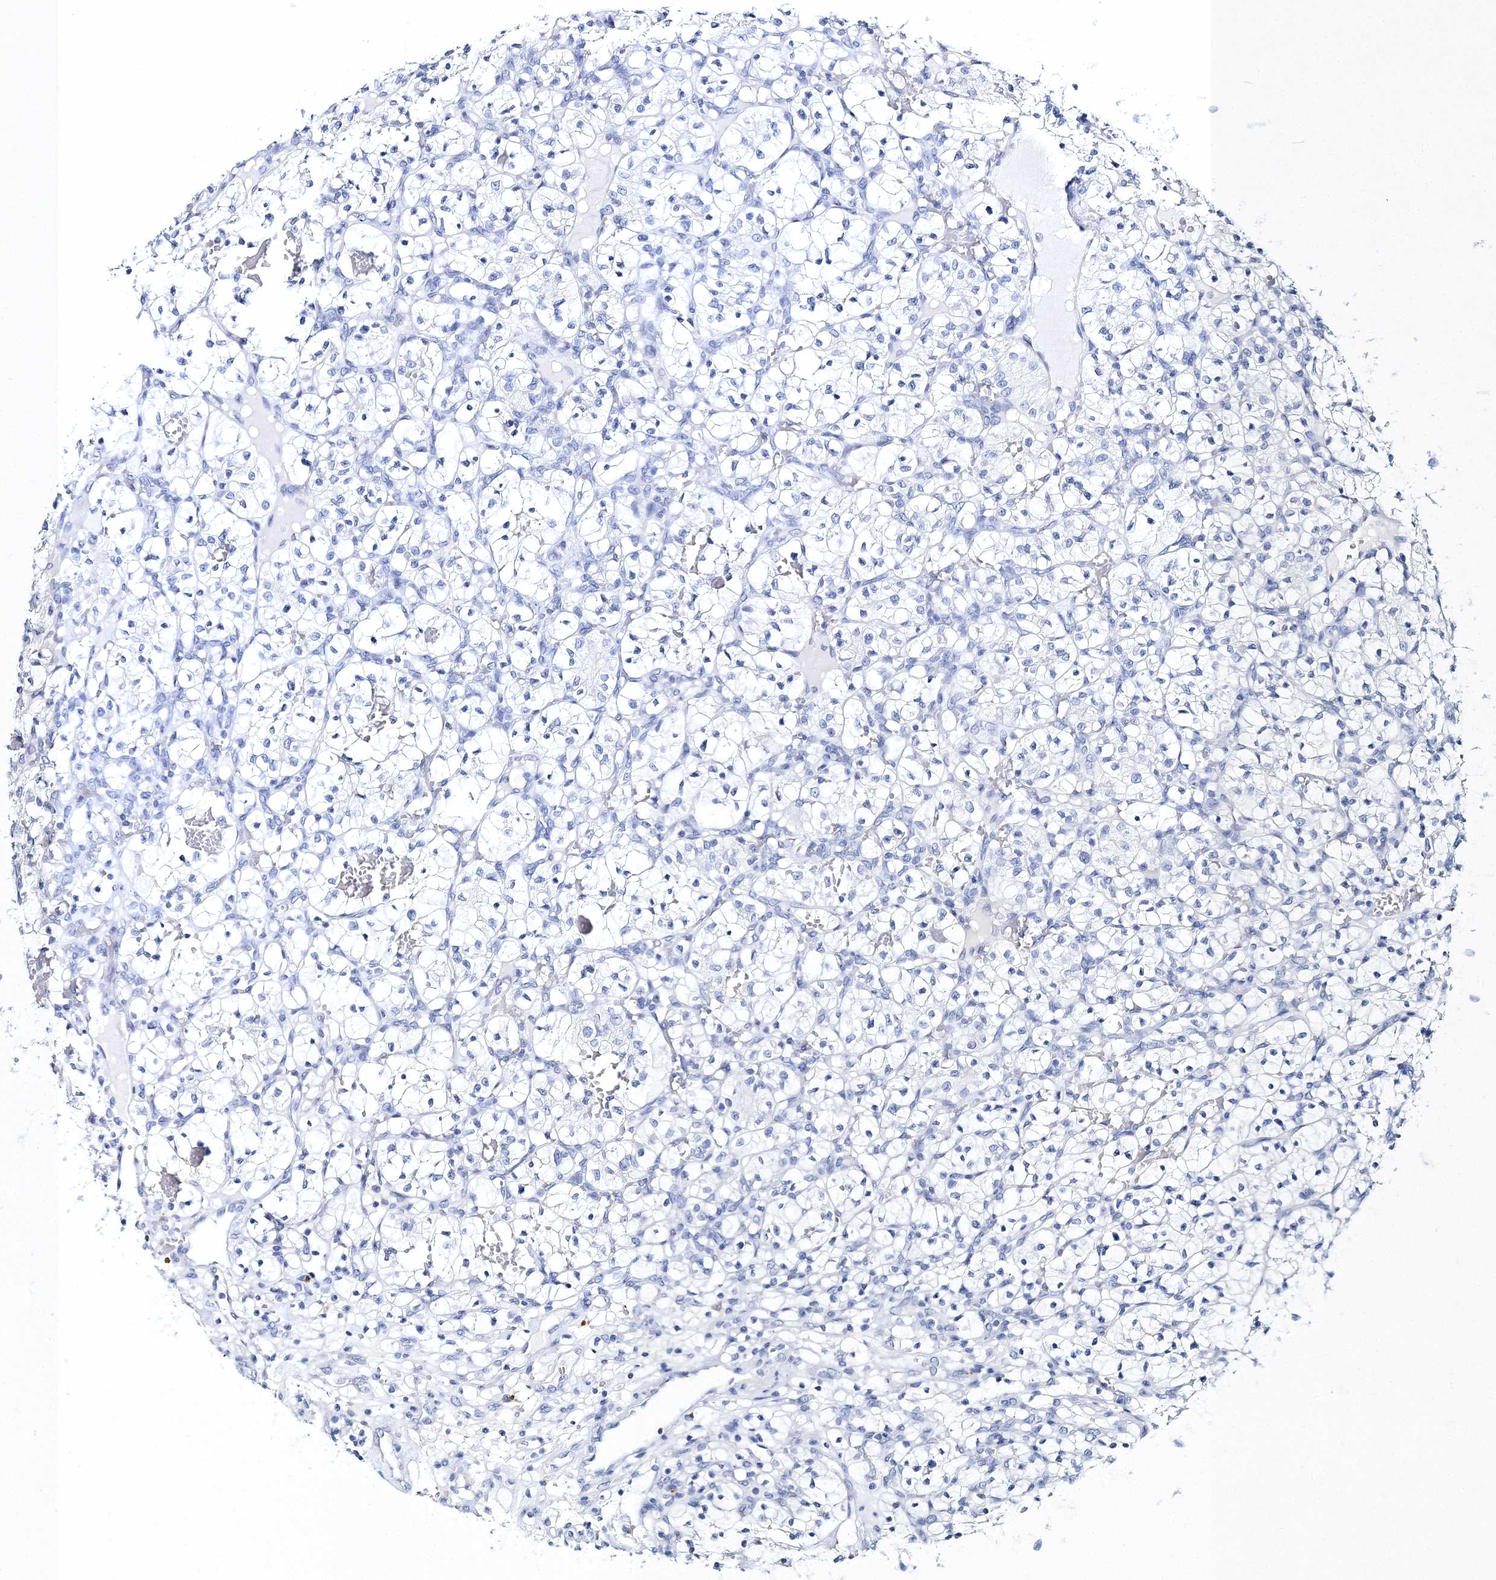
{"staining": {"intensity": "negative", "quantity": "none", "location": "none"}, "tissue": "renal cancer", "cell_type": "Tumor cells", "image_type": "cancer", "snomed": [{"axis": "morphology", "description": "Adenocarcinoma, NOS"}, {"axis": "topography", "description": "Kidney"}], "caption": "Immunohistochemistry of human renal adenocarcinoma reveals no staining in tumor cells.", "gene": "MYOZ2", "patient": {"sex": "female", "age": 57}}